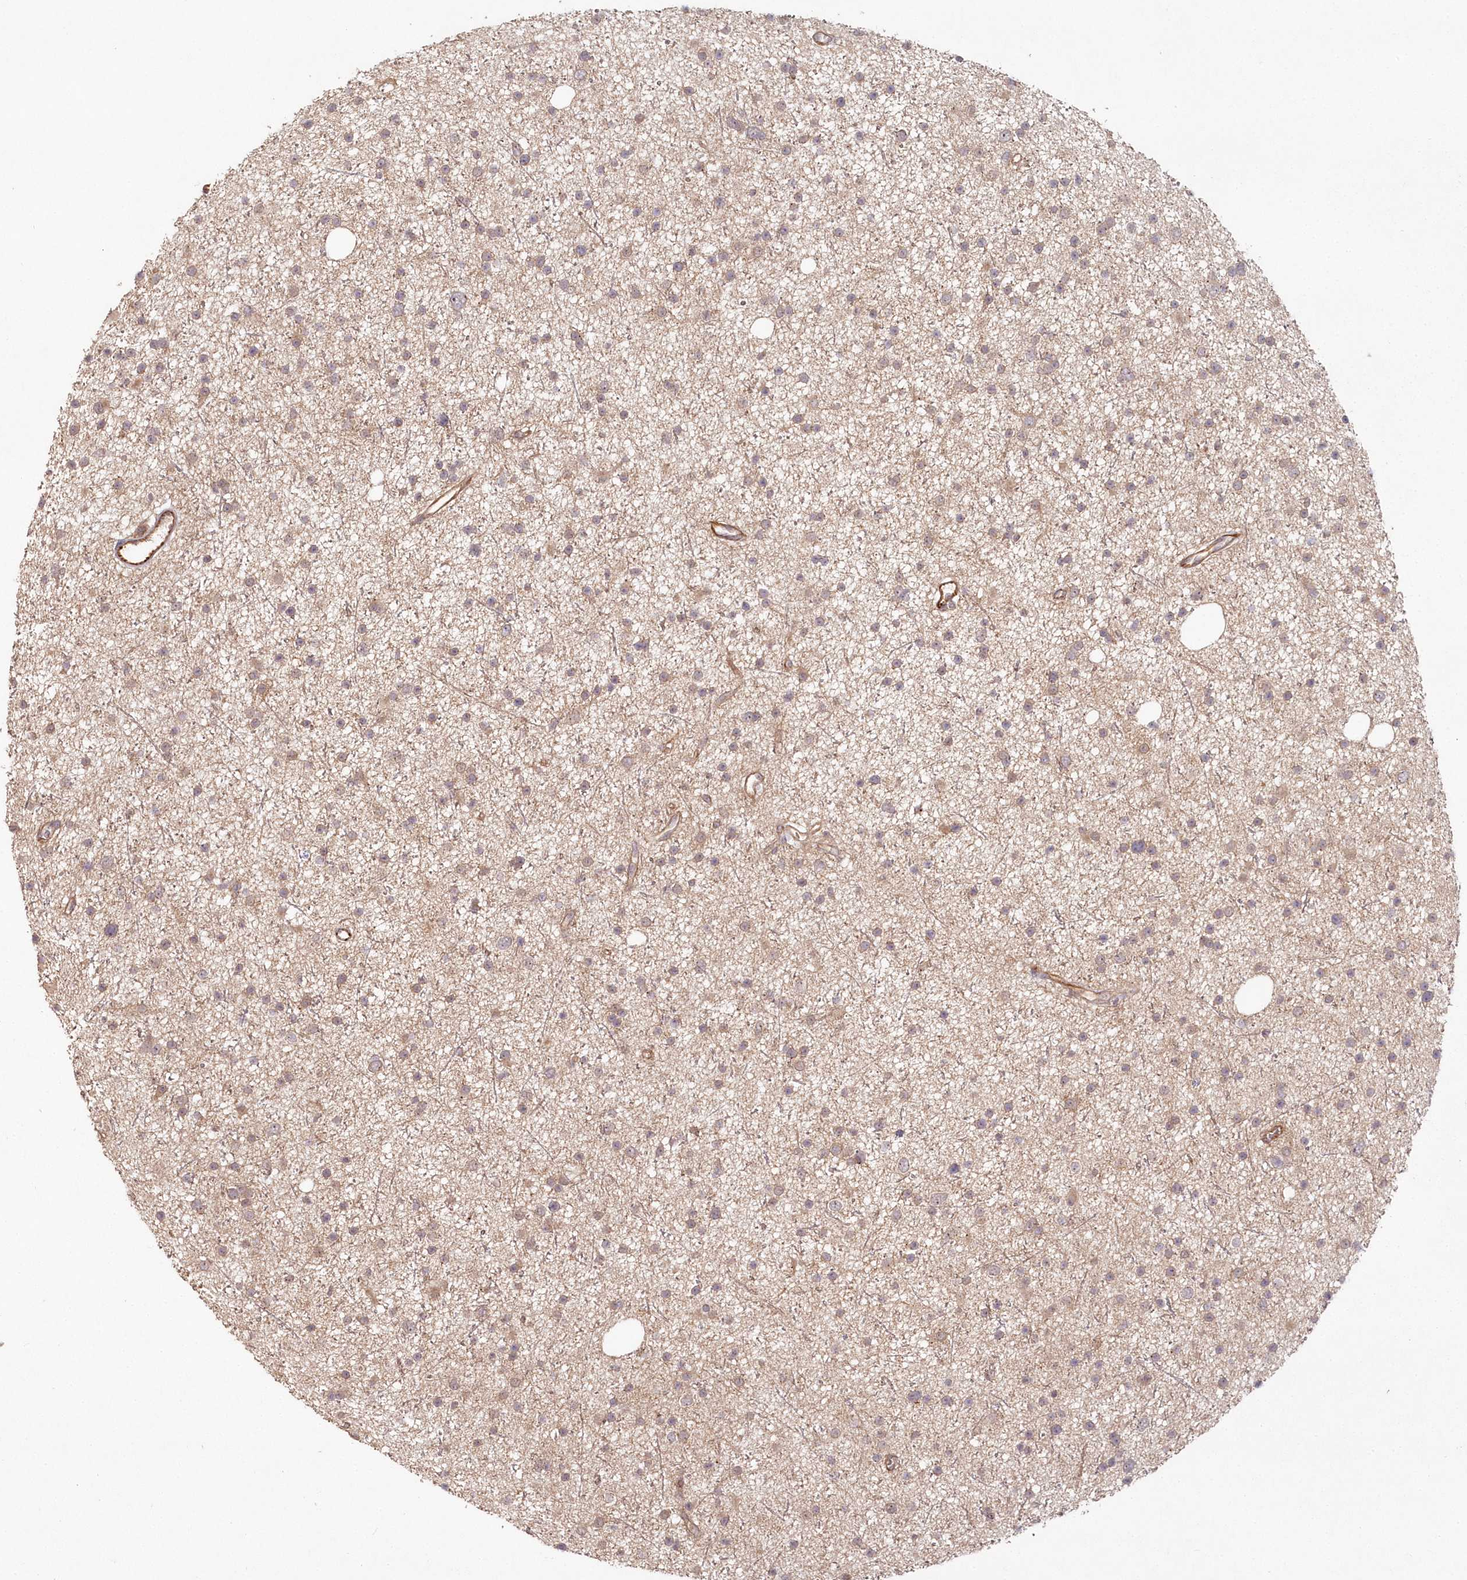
{"staining": {"intensity": "moderate", "quantity": "25%-75%", "location": "cytoplasmic/membranous"}, "tissue": "glioma", "cell_type": "Tumor cells", "image_type": "cancer", "snomed": [{"axis": "morphology", "description": "Glioma, malignant, Low grade"}, {"axis": "topography", "description": "Cerebral cortex"}], "caption": "The histopathology image demonstrates immunohistochemical staining of low-grade glioma (malignant). There is moderate cytoplasmic/membranous positivity is present in approximately 25%-75% of tumor cells.", "gene": "HYCC2", "patient": {"sex": "female", "age": 39}}